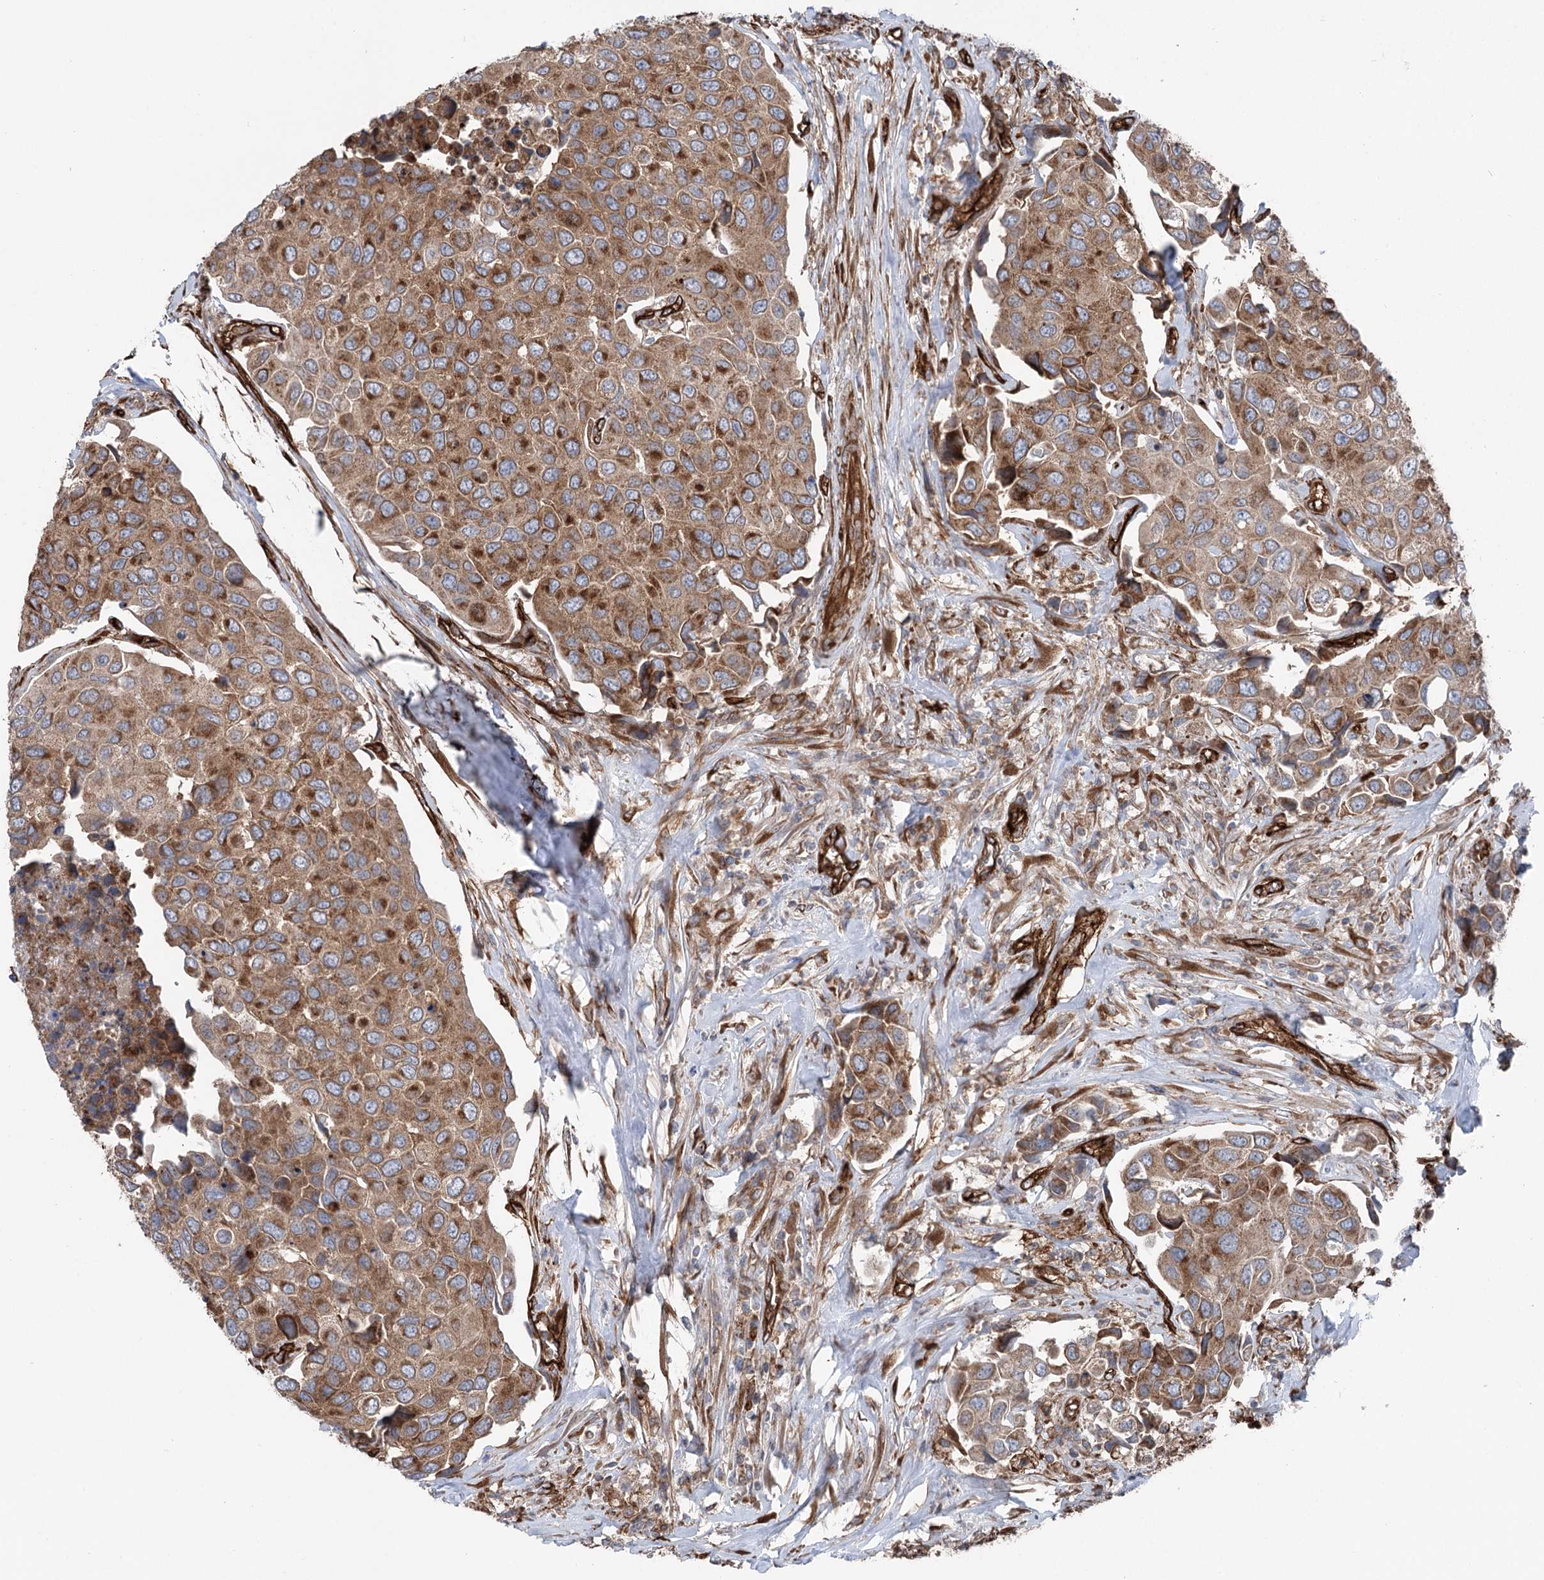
{"staining": {"intensity": "moderate", "quantity": ">75%", "location": "cytoplasmic/membranous"}, "tissue": "urothelial cancer", "cell_type": "Tumor cells", "image_type": "cancer", "snomed": [{"axis": "morphology", "description": "Urothelial carcinoma, High grade"}, {"axis": "topography", "description": "Urinary bladder"}], "caption": "A brown stain shows moderate cytoplasmic/membranous positivity of a protein in urothelial cancer tumor cells.", "gene": "MTPAP", "patient": {"sex": "male", "age": 74}}